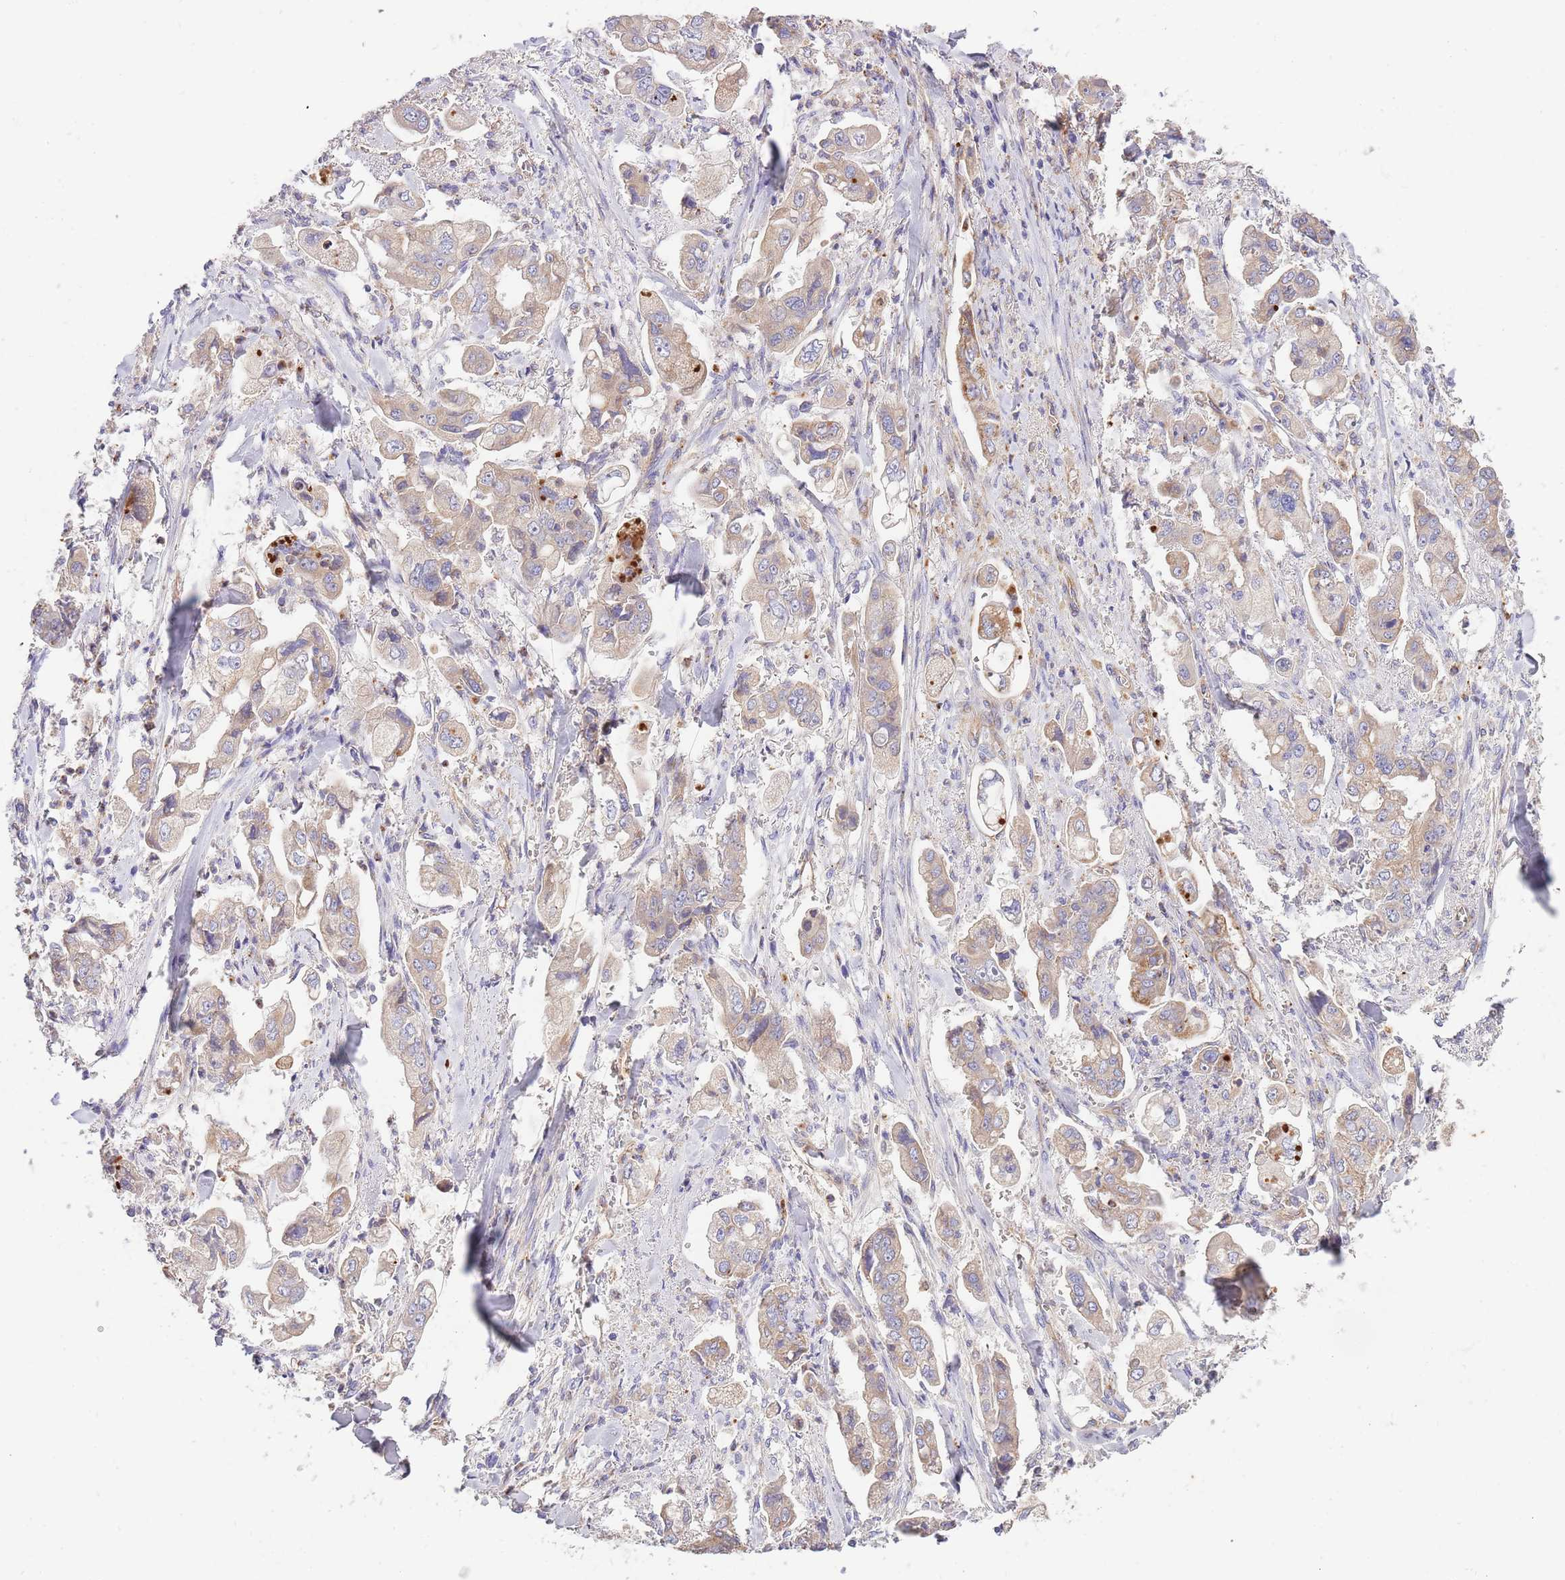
{"staining": {"intensity": "moderate", "quantity": "25%-75%", "location": "cytoplasmic/membranous"}, "tissue": "stomach cancer", "cell_type": "Tumor cells", "image_type": "cancer", "snomed": [{"axis": "morphology", "description": "Adenocarcinoma, NOS"}, {"axis": "topography", "description": "Stomach"}], "caption": "Stomach adenocarcinoma tissue shows moderate cytoplasmic/membranous staining in about 25%-75% of tumor cells", "gene": "DOCK6", "patient": {"sex": "male", "age": 62}}